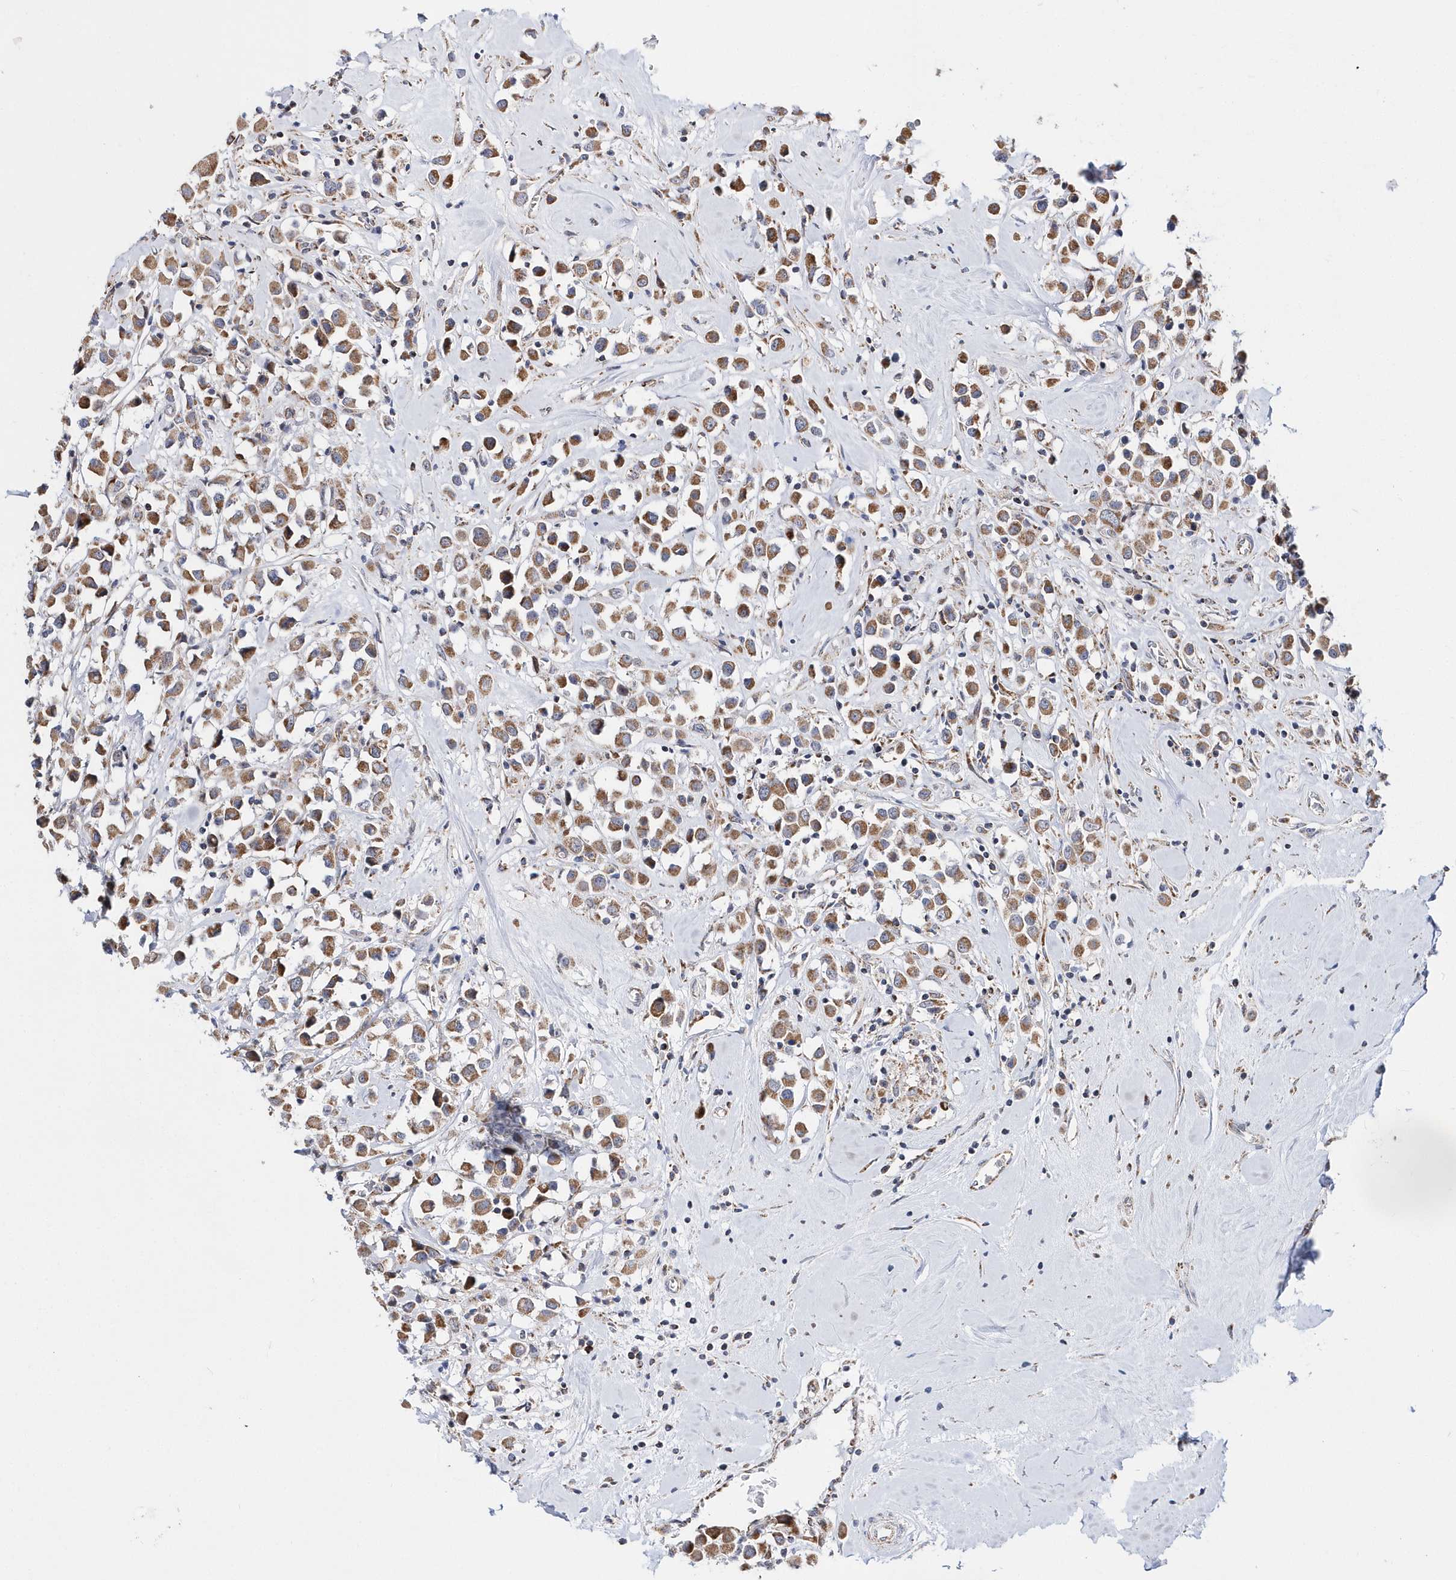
{"staining": {"intensity": "moderate", "quantity": ">75%", "location": "cytoplasmic/membranous"}, "tissue": "breast cancer", "cell_type": "Tumor cells", "image_type": "cancer", "snomed": [{"axis": "morphology", "description": "Duct carcinoma"}, {"axis": "topography", "description": "Breast"}], "caption": "Tumor cells demonstrate medium levels of moderate cytoplasmic/membranous expression in approximately >75% of cells in human breast cancer (intraductal carcinoma). (DAB IHC with brightfield microscopy, high magnification).", "gene": "SPATA5", "patient": {"sex": "female", "age": 61}}